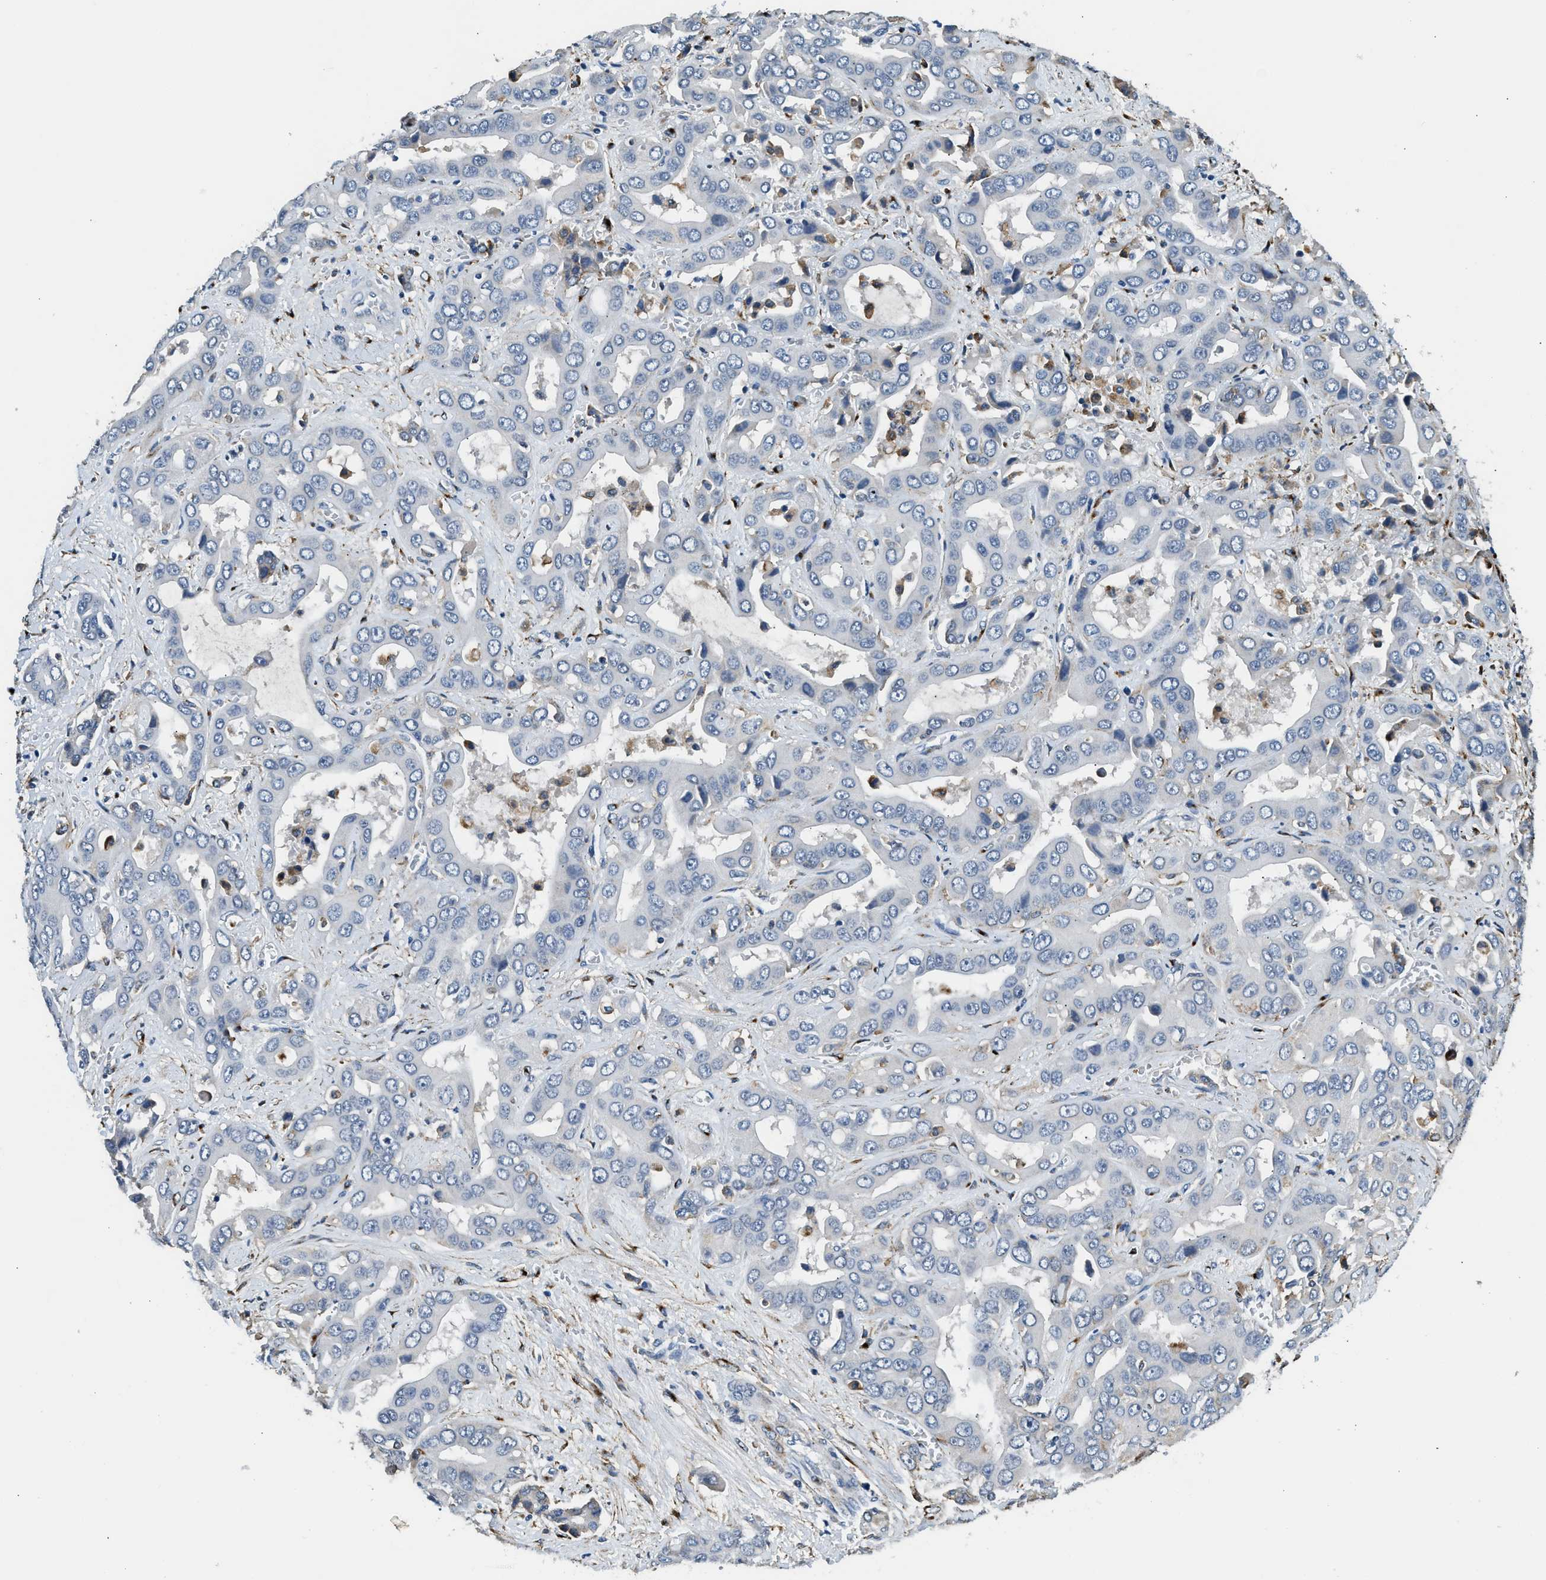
{"staining": {"intensity": "negative", "quantity": "none", "location": "none"}, "tissue": "liver cancer", "cell_type": "Tumor cells", "image_type": "cancer", "snomed": [{"axis": "morphology", "description": "Cholangiocarcinoma"}, {"axis": "topography", "description": "Liver"}], "caption": "Immunohistochemistry (IHC) image of neoplastic tissue: human cholangiocarcinoma (liver) stained with DAB (3,3'-diaminobenzidine) demonstrates no significant protein staining in tumor cells. The staining was performed using DAB to visualize the protein expression in brown, while the nuclei were stained in blue with hematoxylin (Magnification: 20x).", "gene": "LRP1", "patient": {"sex": "female", "age": 52}}